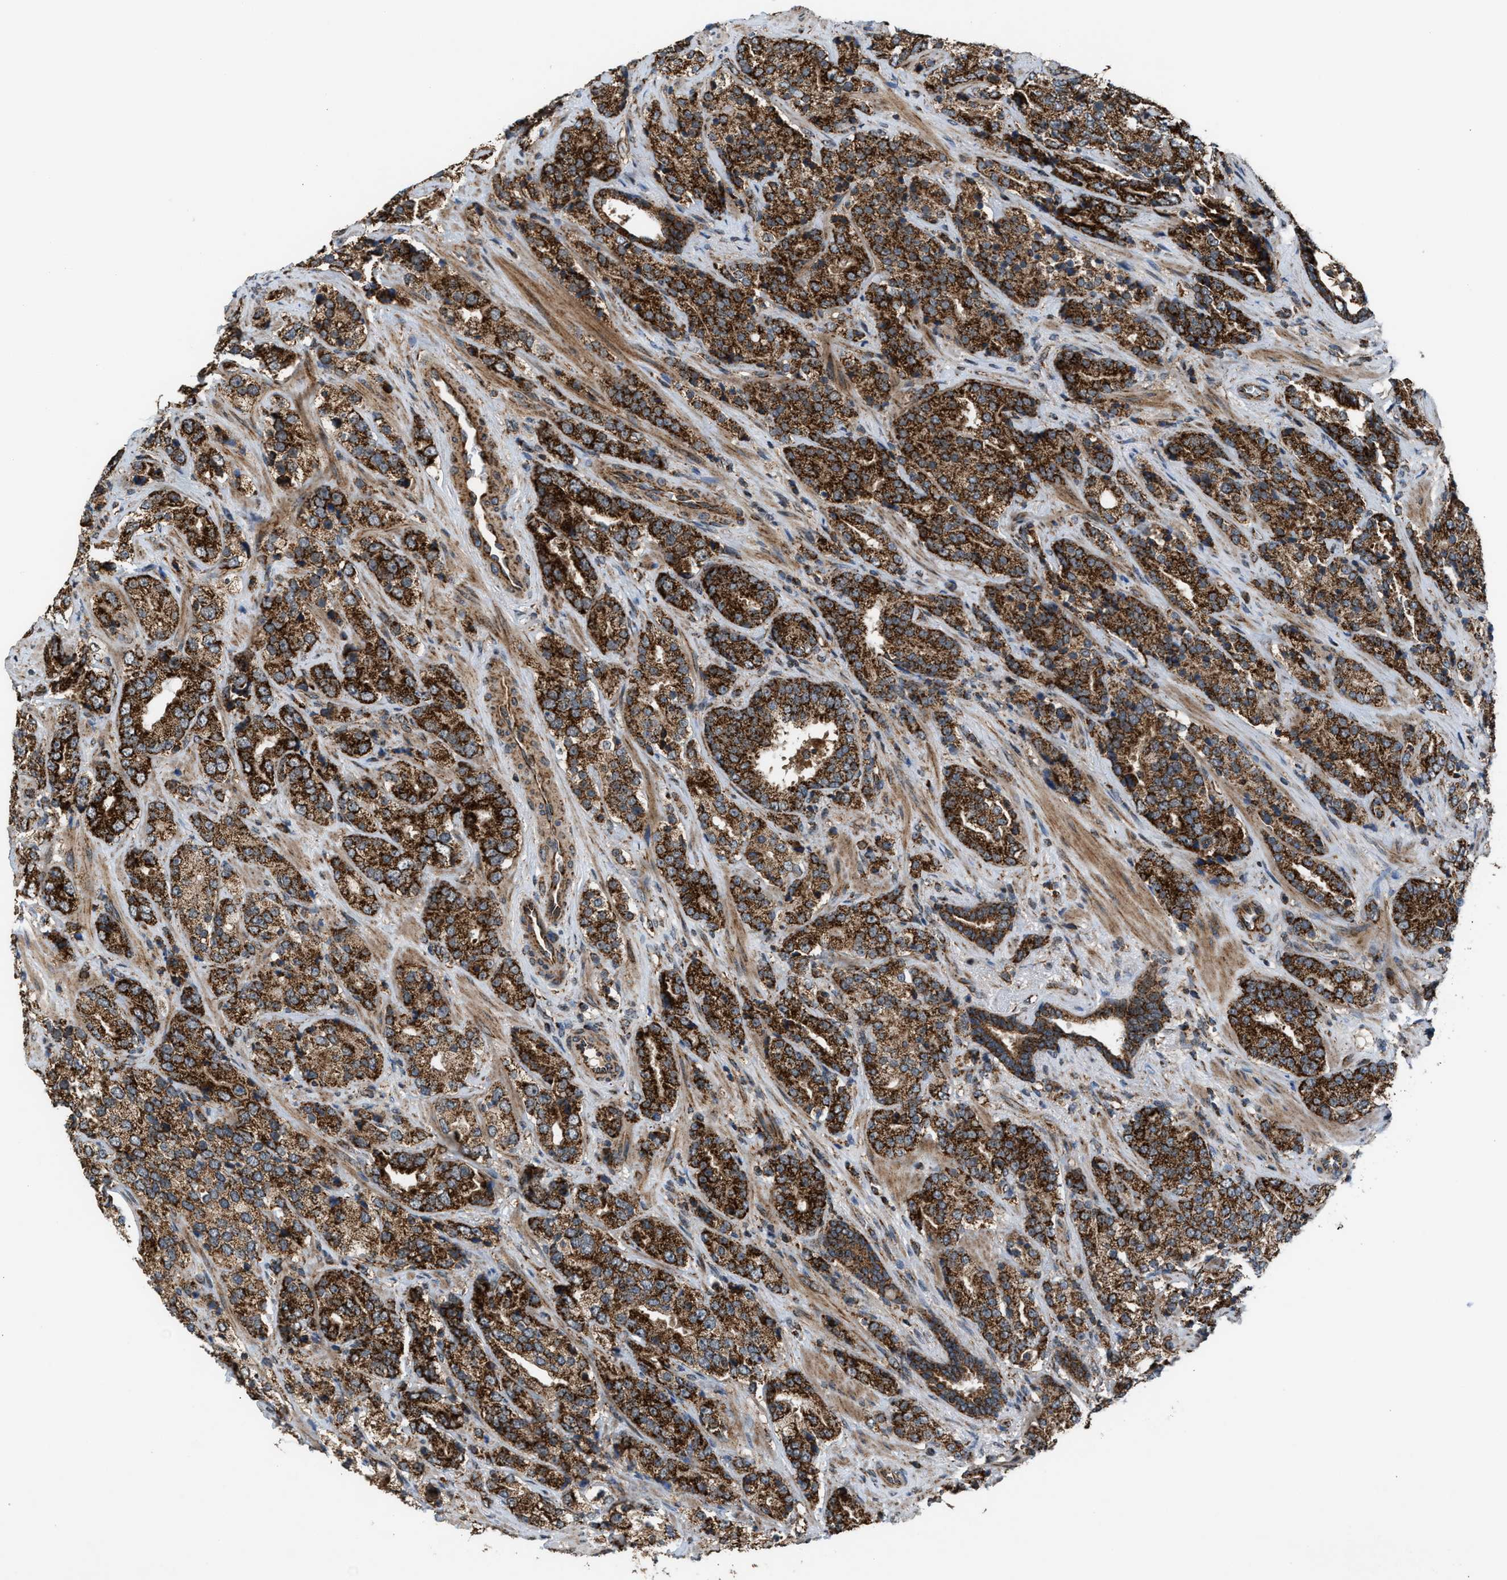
{"staining": {"intensity": "strong", "quantity": ">75%", "location": "cytoplasmic/membranous"}, "tissue": "prostate cancer", "cell_type": "Tumor cells", "image_type": "cancer", "snomed": [{"axis": "morphology", "description": "Adenocarcinoma, High grade"}, {"axis": "topography", "description": "Prostate"}], "caption": "Protein expression analysis of prostate cancer (high-grade adenocarcinoma) demonstrates strong cytoplasmic/membranous staining in about >75% of tumor cells.", "gene": "SGSM2", "patient": {"sex": "male", "age": 71}}